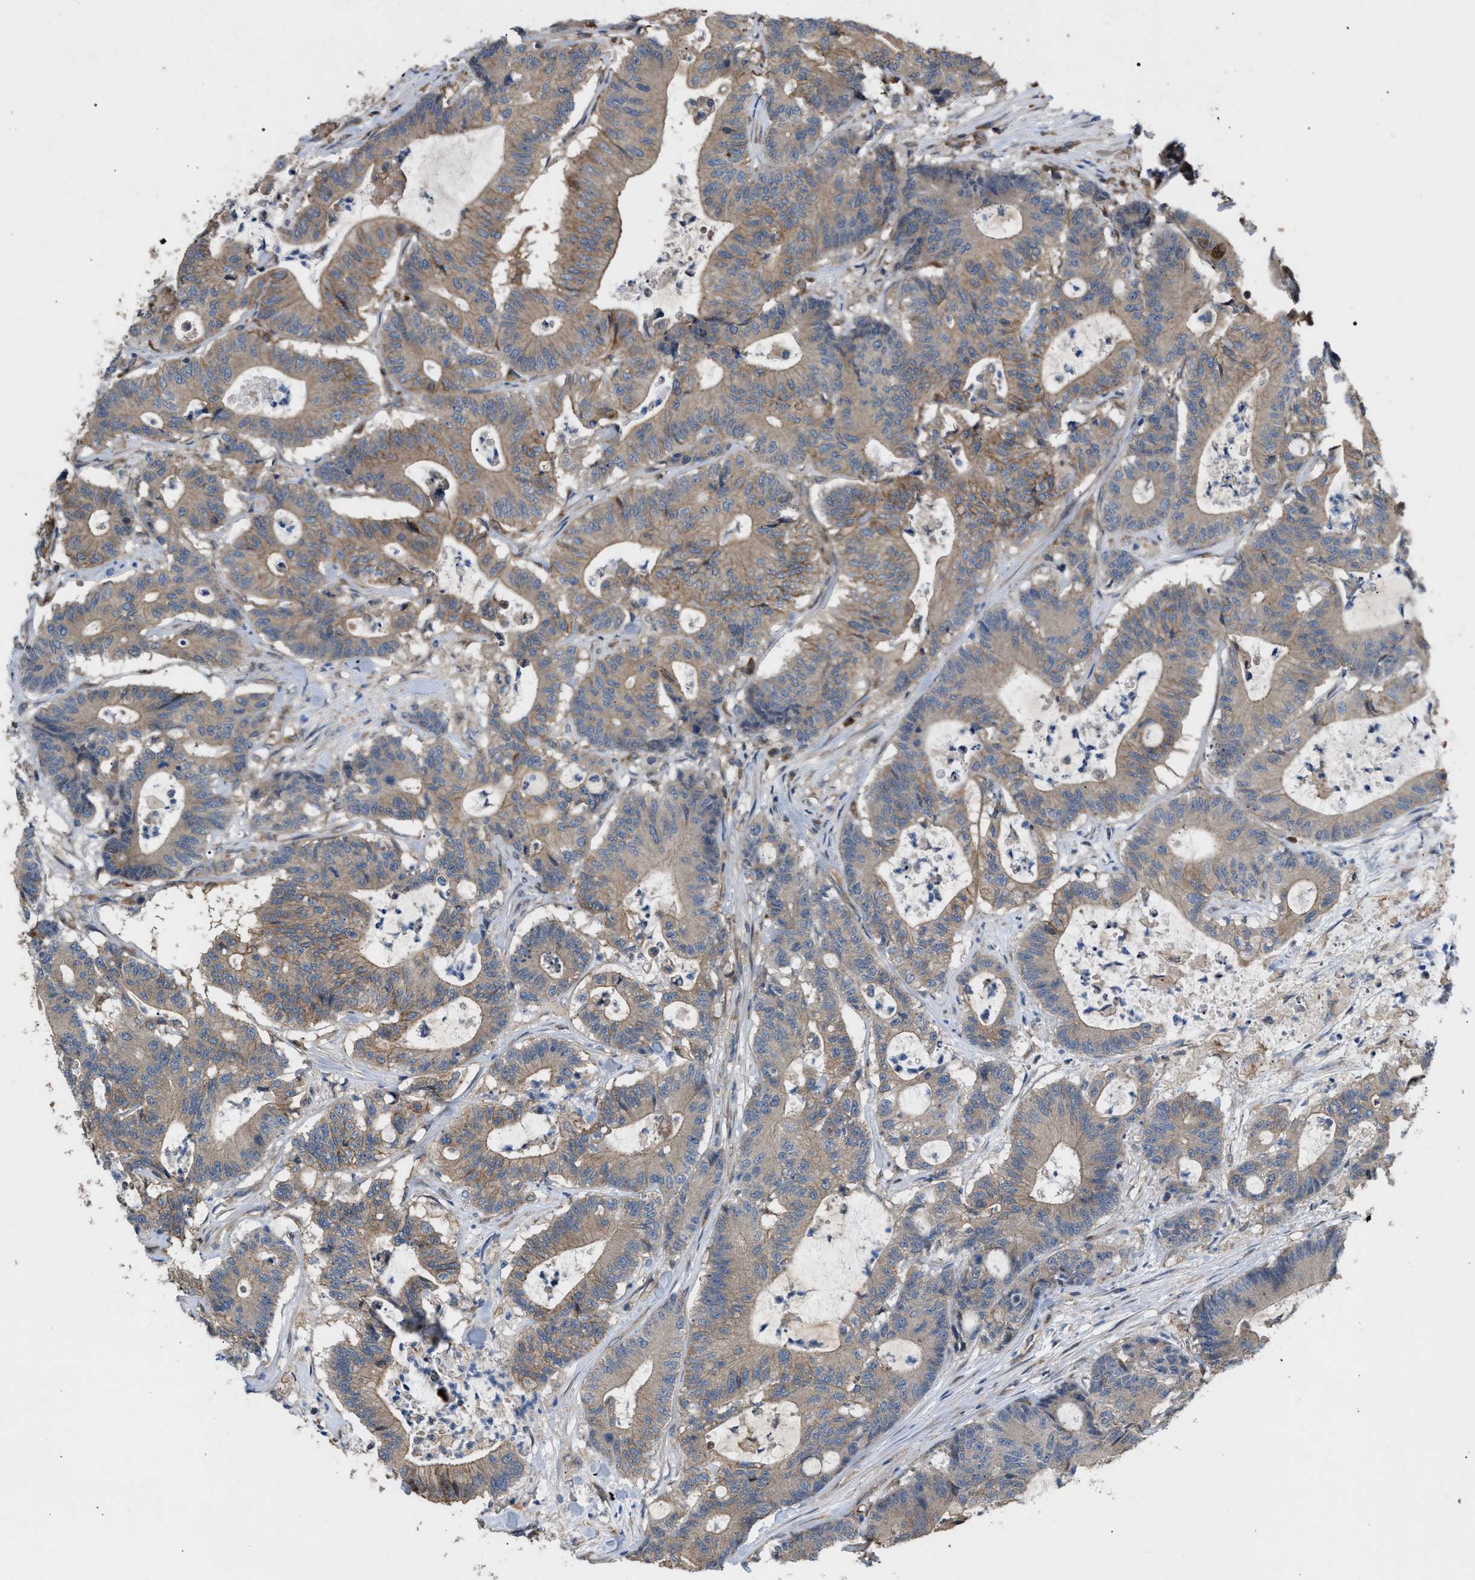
{"staining": {"intensity": "weak", "quantity": ">75%", "location": "cytoplasmic/membranous"}, "tissue": "colorectal cancer", "cell_type": "Tumor cells", "image_type": "cancer", "snomed": [{"axis": "morphology", "description": "Adenocarcinoma, NOS"}, {"axis": "topography", "description": "Colon"}], "caption": "Weak cytoplasmic/membranous expression for a protein is appreciated in about >75% of tumor cells of colorectal cancer (adenocarcinoma) using IHC.", "gene": "GCC1", "patient": {"sex": "female", "age": 84}}